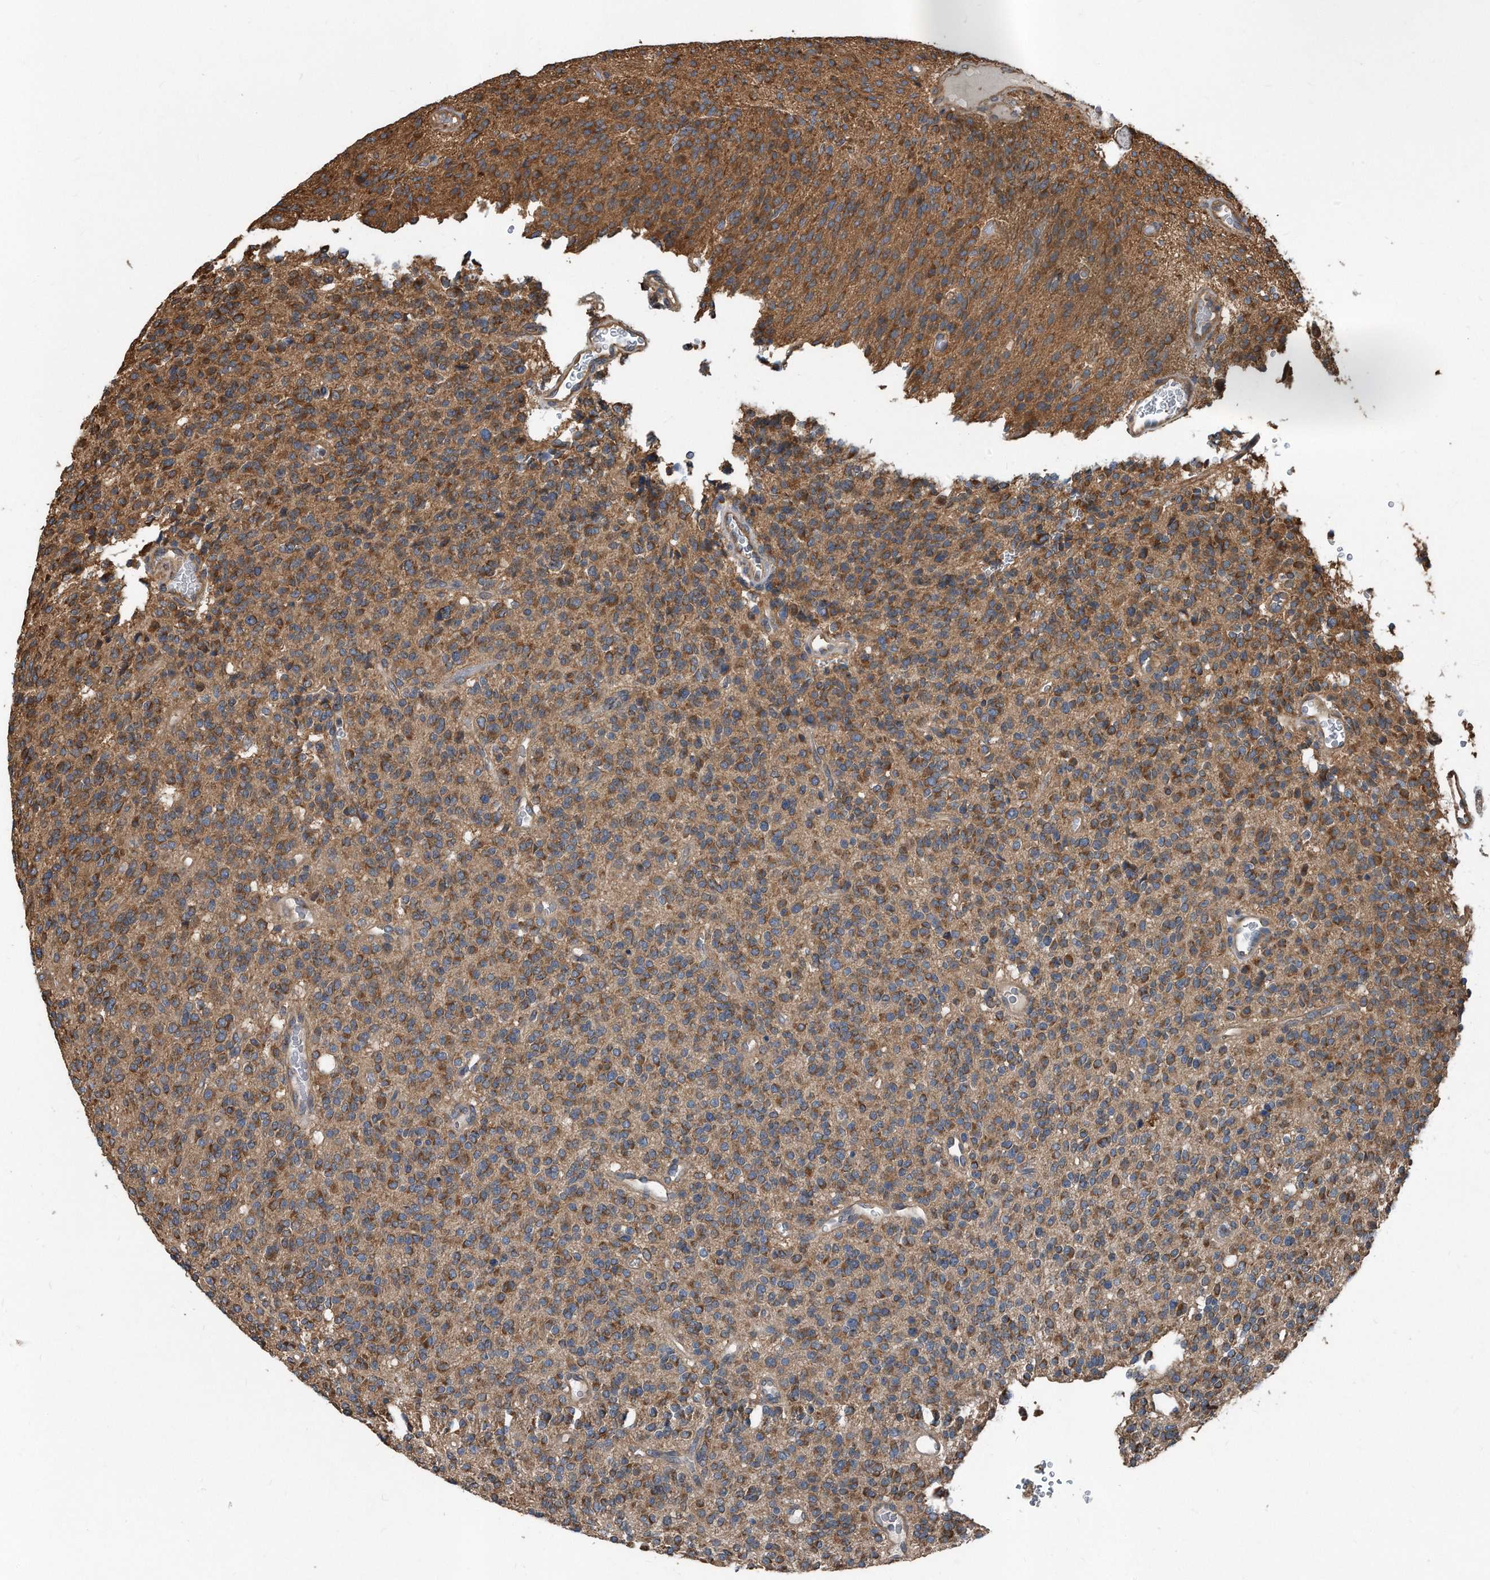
{"staining": {"intensity": "moderate", "quantity": ">75%", "location": "cytoplasmic/membranous"}, "tissue": "glioma", "cell_type": "Tumor cells", "image_type": "cancer", "snomed": [{"axis": "morphology", "description": "Glioma, malignant, High grade"}, {"axis": "topography", "description": "Brain"}], "caption": "This is a photomicrograph of immunohistochemistry staining of high-grade glioma (malignant), which shows moderate expression in the cytoplasmic/membranous of tumor cells.", "gene": "FAM136A", "patient": {"sex": "male", "age": 34}}